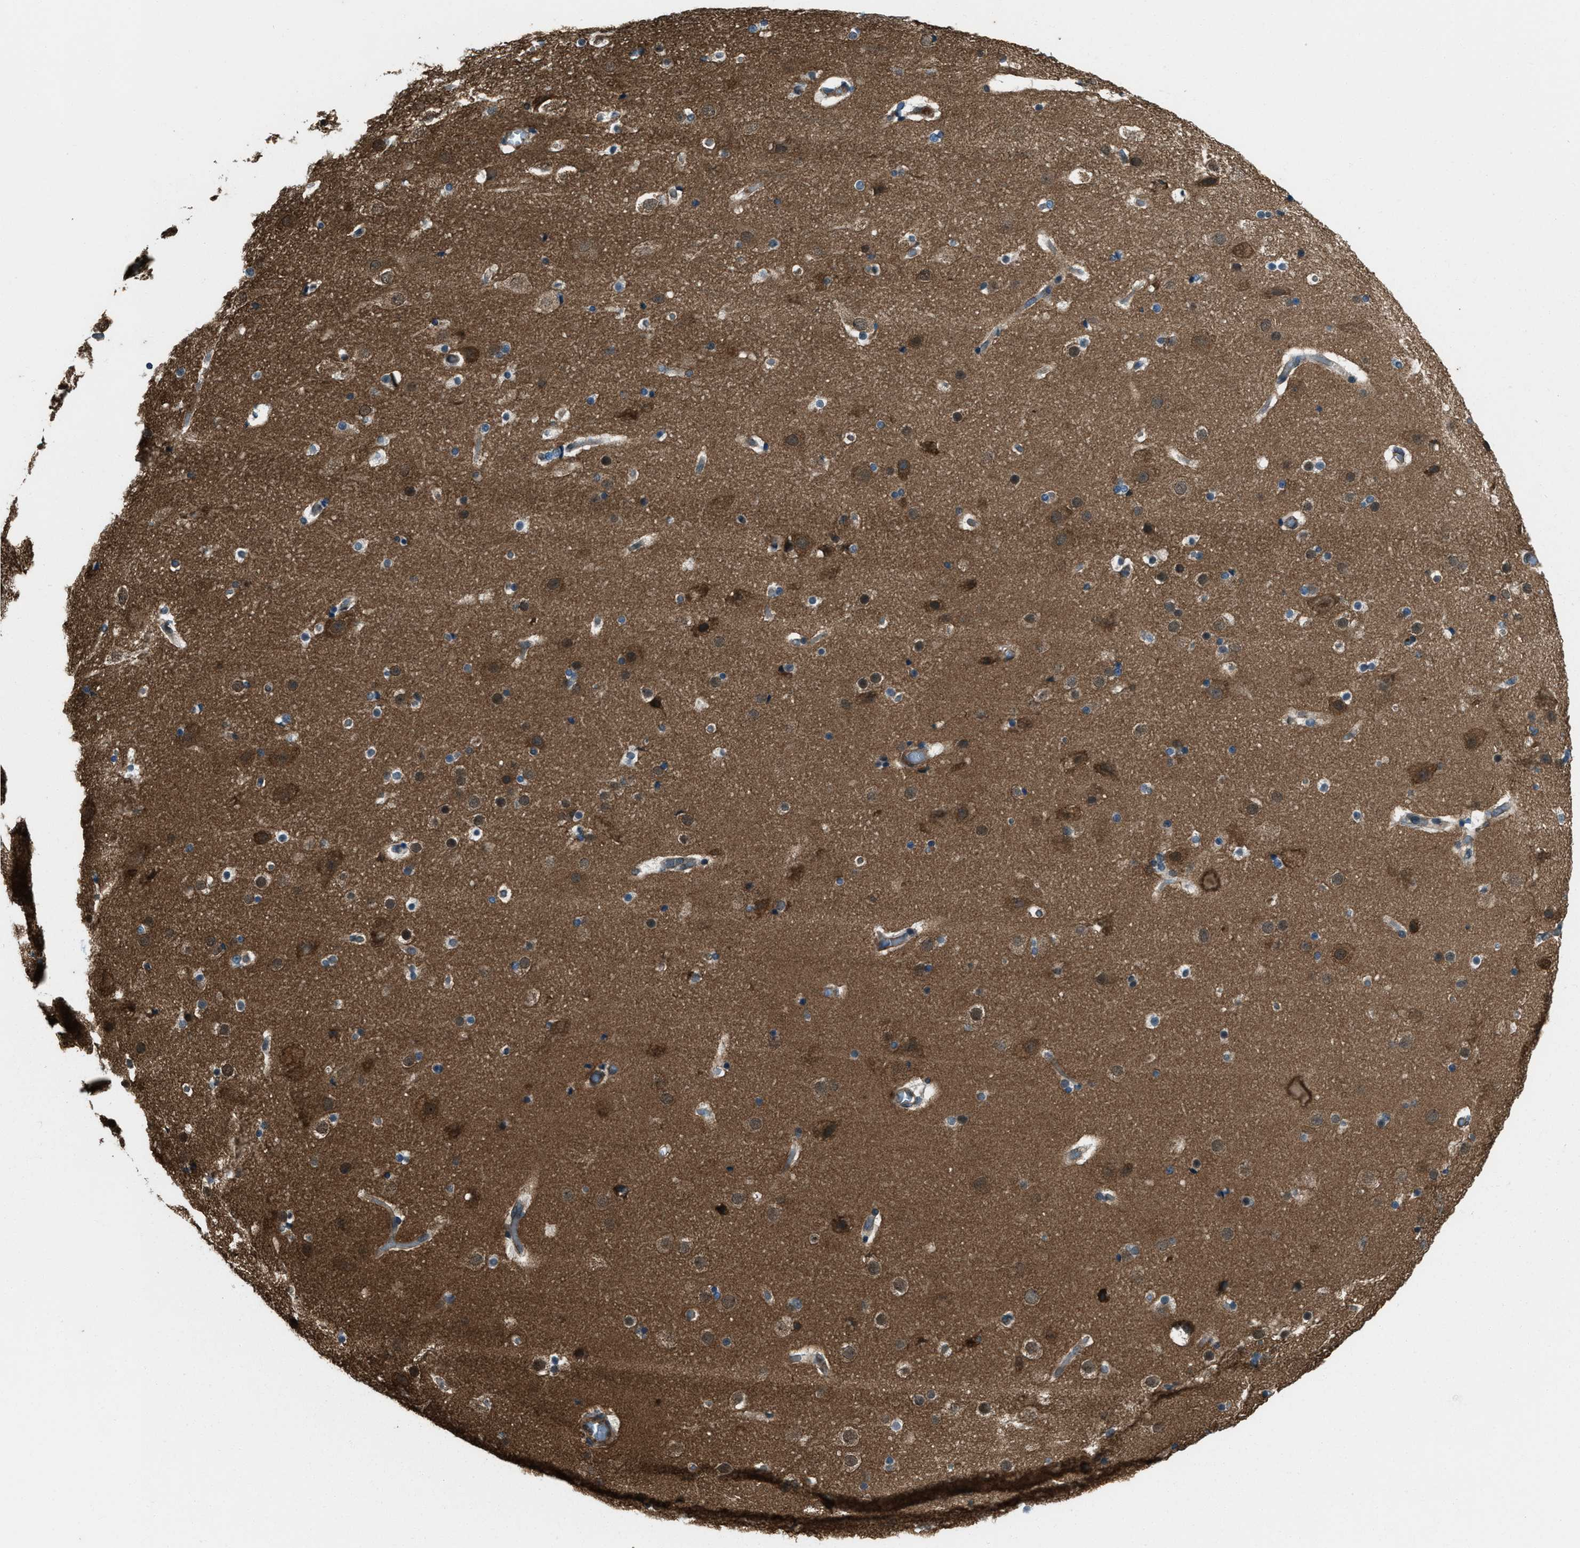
{"staining": {"intensity": "weak", "quantity": ">75%", "location": "cytoplasmic/membranous"}, "tissue": "cerebral cortex", "cell_type": "Endothelial cells", "image_type": "normal", "snomed": [{"axis": "morphology", "description": "Normal tissue, NOS"}, {"axis": "topography", "description": "Cerebral cortex"}], "caption": "A photomicrograph showing weak cytoplasmic/membranous staining in about >75% of endothelial cells in unremarkable cerebral cortex, as visualized by brown immunohistochemical staining.", "gene": "SVIL", "patient": {"sex": "male", "age": 57}}